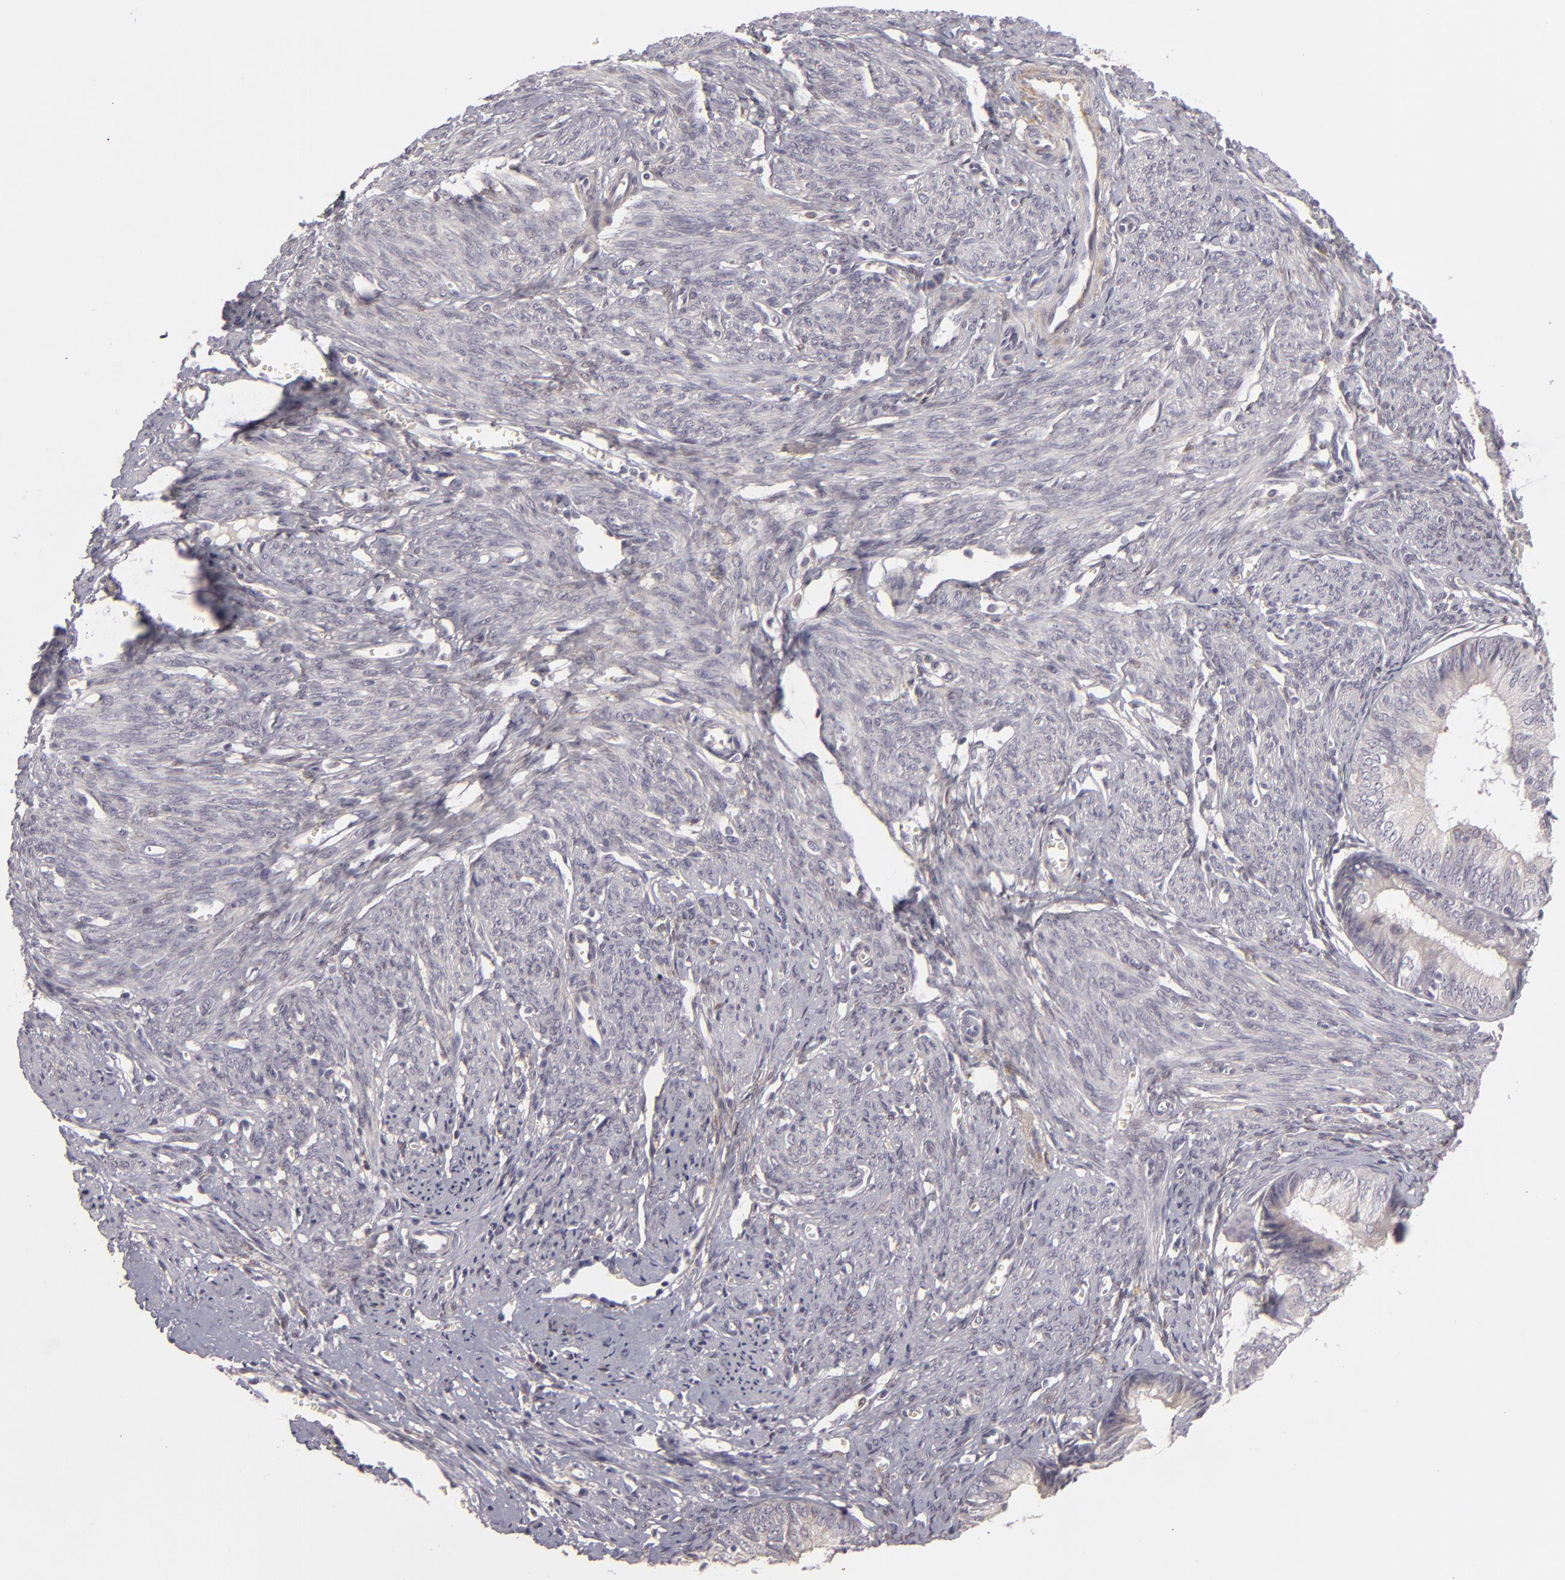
{"staining": {"intensity": "negative", "quantity": "none", "location": "none"}, "tissue": "endometrial cancer", "cell_type": "Tumor cells", "image_type": "cancer", "snomed": [{"axis": "morphology", "description": "Adenocarcinoma, NOS"}, {"axis": "topography", "description": "Endometrium"}], "caption": "DAB (3,3'-diaminobenzidine) immunohistochemical staining of endometrial cancer (adenocarcinoma) reveals no significant expression in tumor cells. The staining is performed using DAB (3,3'-diaminobenzidine) brown chromogen with nuclei counter-stained in using hematoxylin.", "gene": "EFS", "patient": {"sex": "female", "age": 66}}